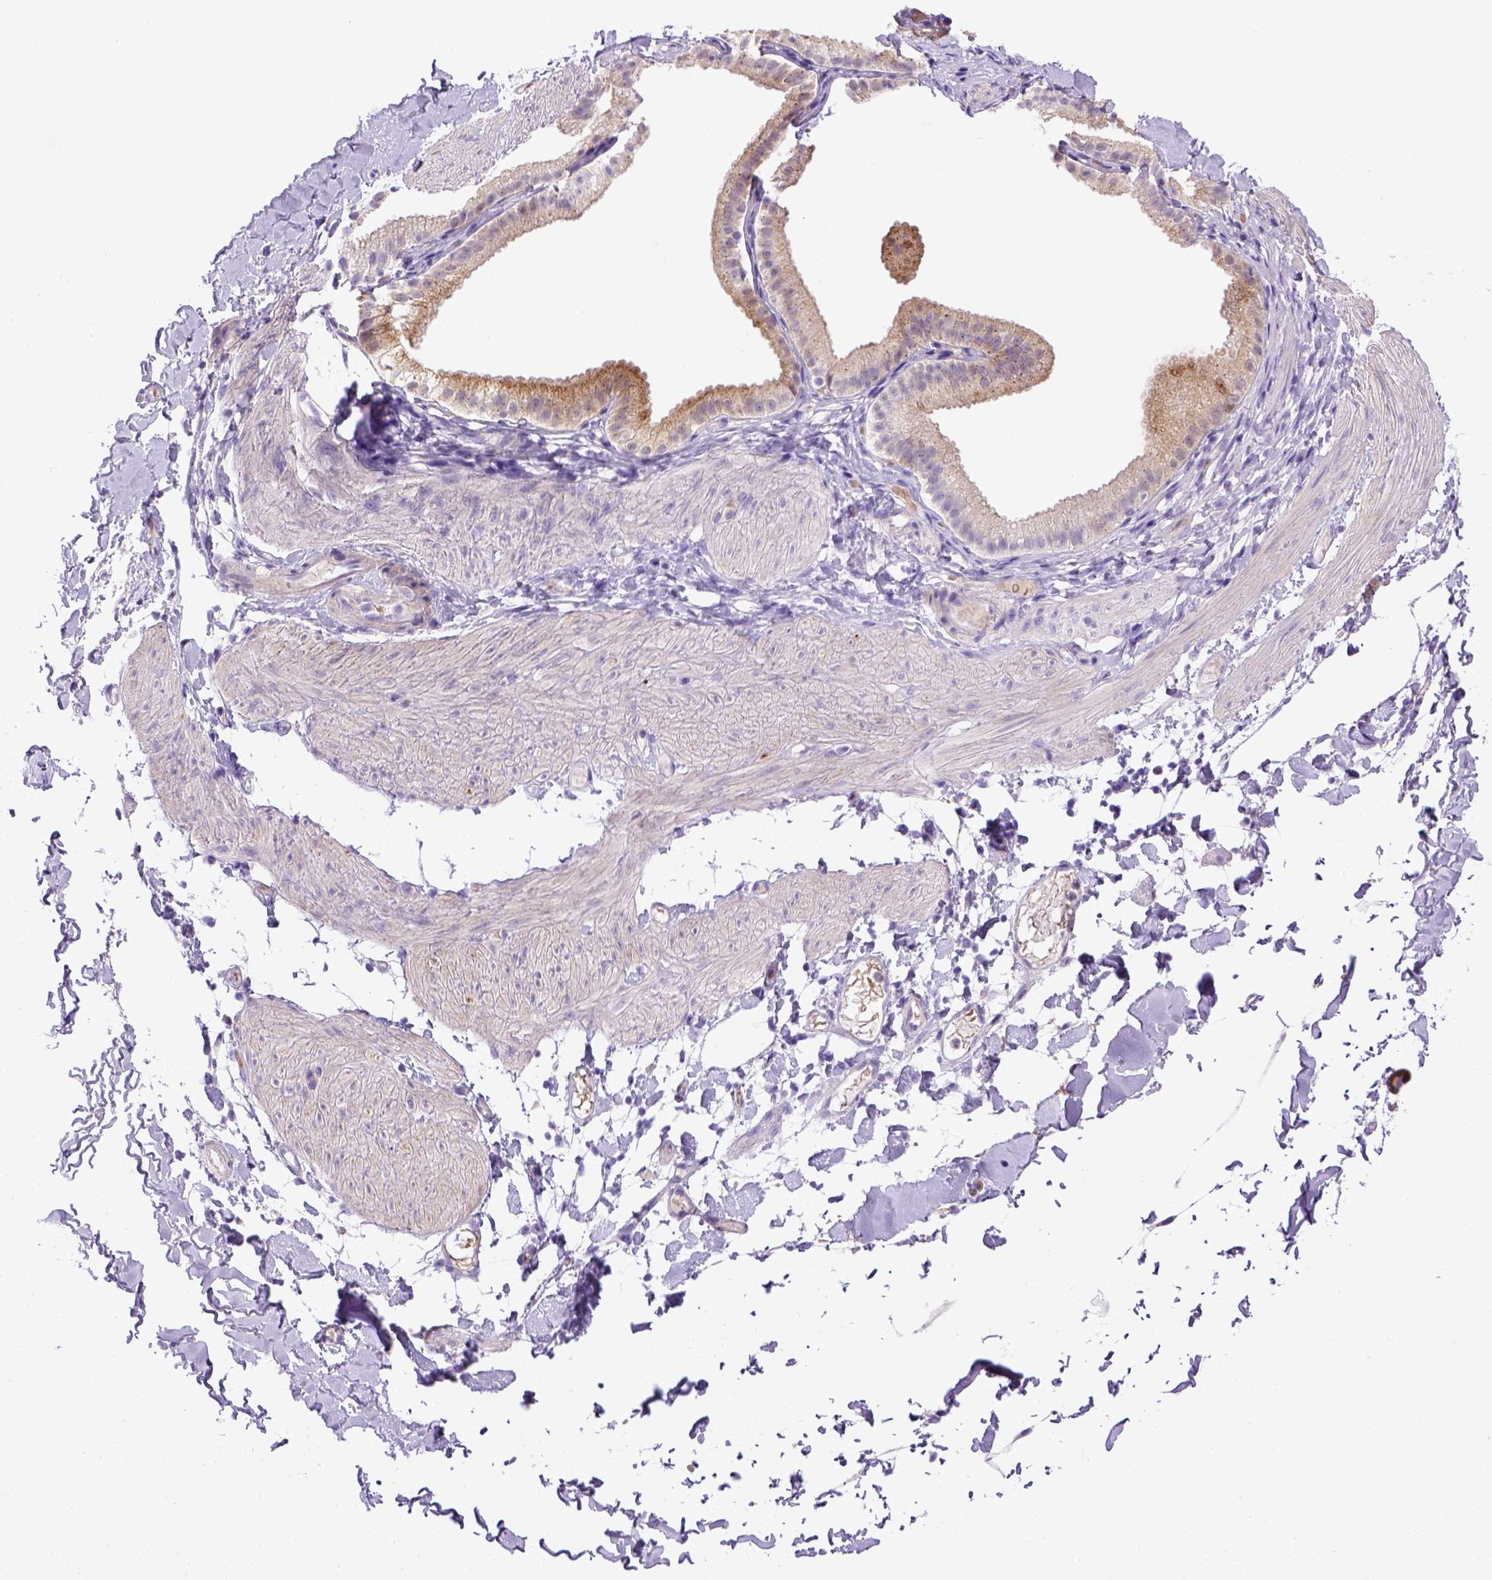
{"staining": {"intensity": "negative", "quantity": "none", "location": "none"}, "tissue": "adipose tissue", "cell_type": "Adipocytes", "image_type": "normal", "snomed": [{"axis": "morphology", "description": "Normal tissue, NOS"}, {"axis": "topography", "description": "Gallbladder"}, {"axis": "topography", "description": "Peripheral nerve tissue"}], "caption": "Adipocytes show no significant protein positivity in benign adipose tissue.", "gene": "BAAT", "patient": {"sex": "female", "age": 45}}